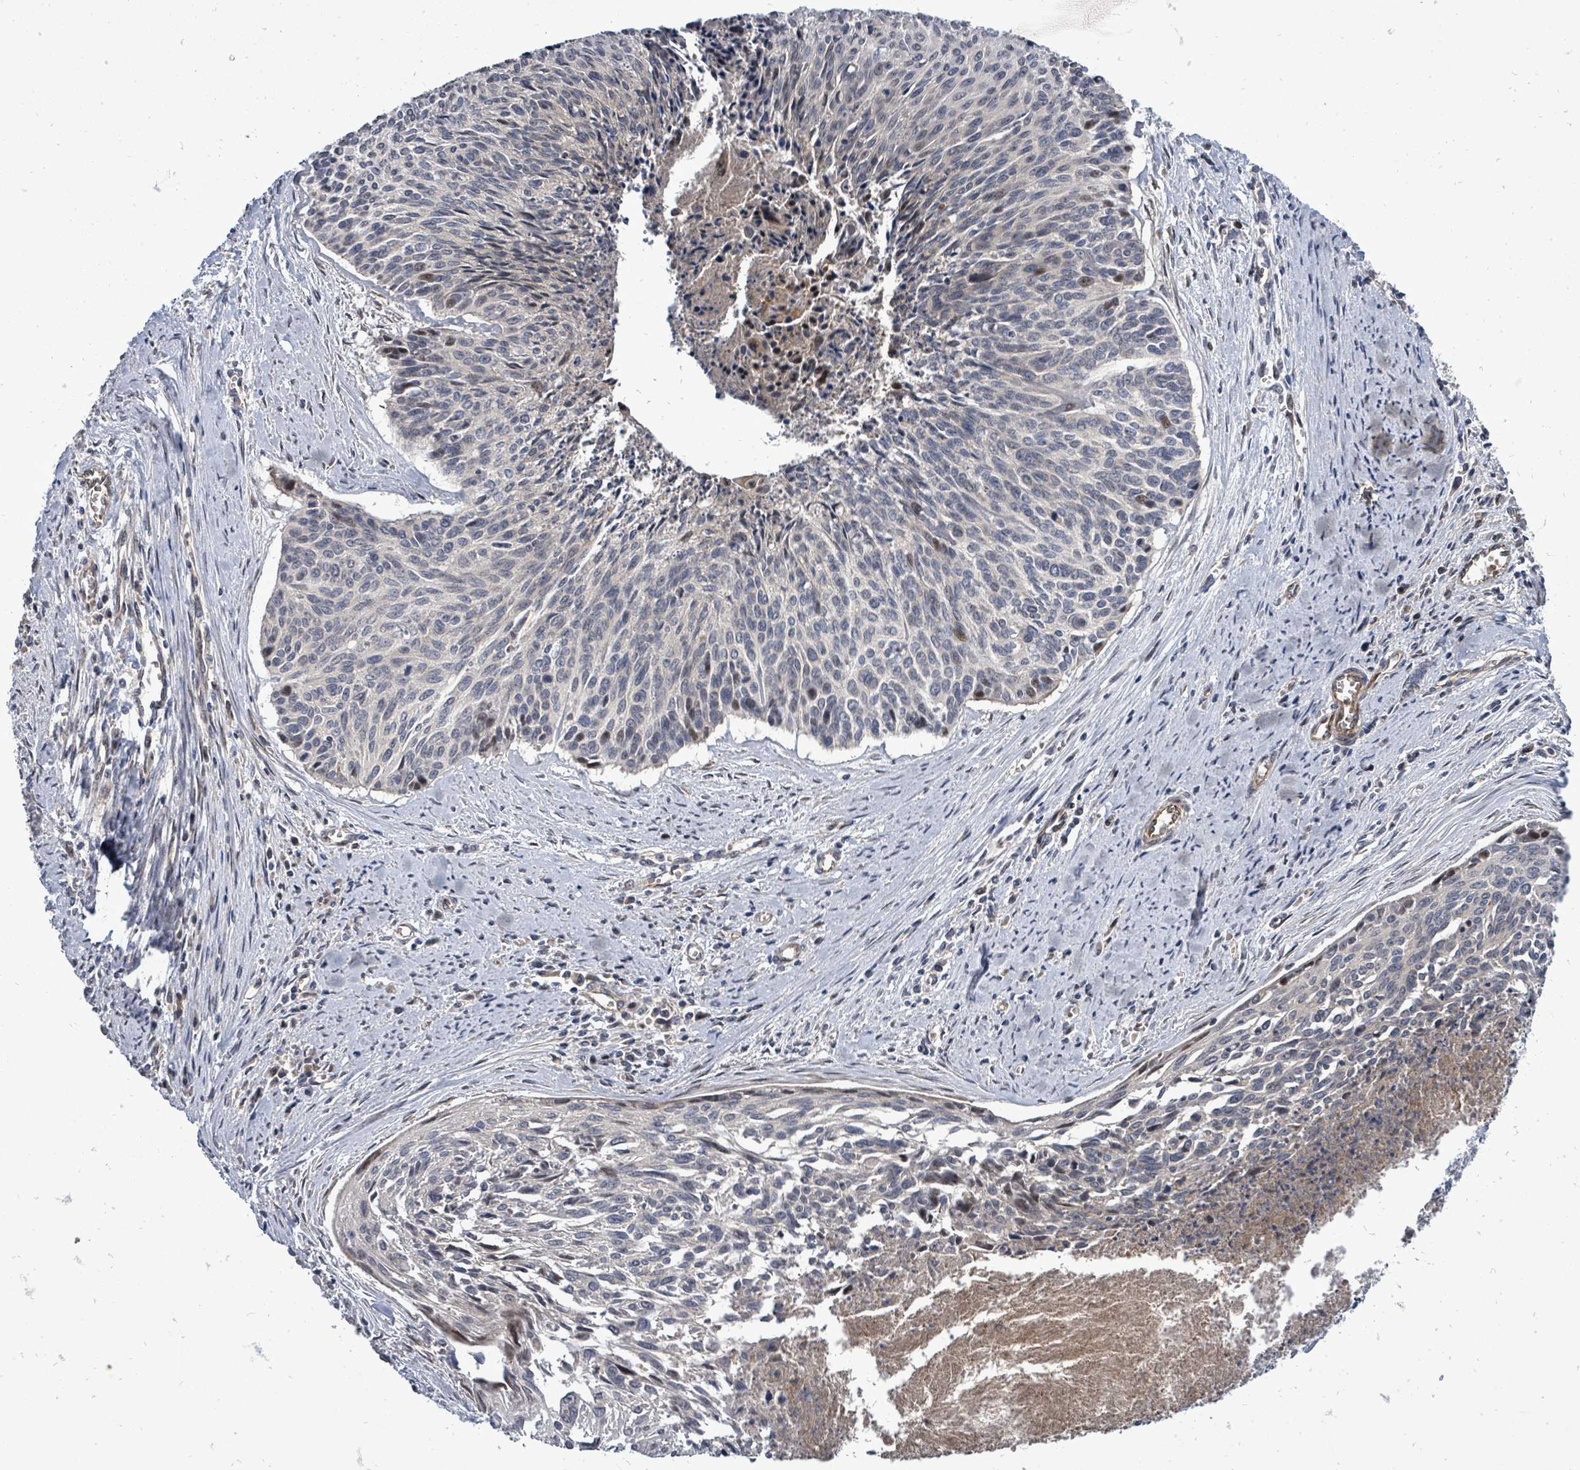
{"staining": {"intensity": "weak", "quantity": "<25%", "location": "nuclear"}, "tissue": "cervical cancer", "cell_type": "Tumor cells", "image_type": "cancer", "snomed": [{"axis": "morphology", "description": "Squamous cell carcinoma, NOS"}, {"axis": "topography", "description": "Cervix"}], "caption": "A micrograph of cervical cancer stained for a protein demonstrates no brown staining in tumor cells.", "gene": "RALGAPB", "patient": {"sex": "female", "age": 55}}